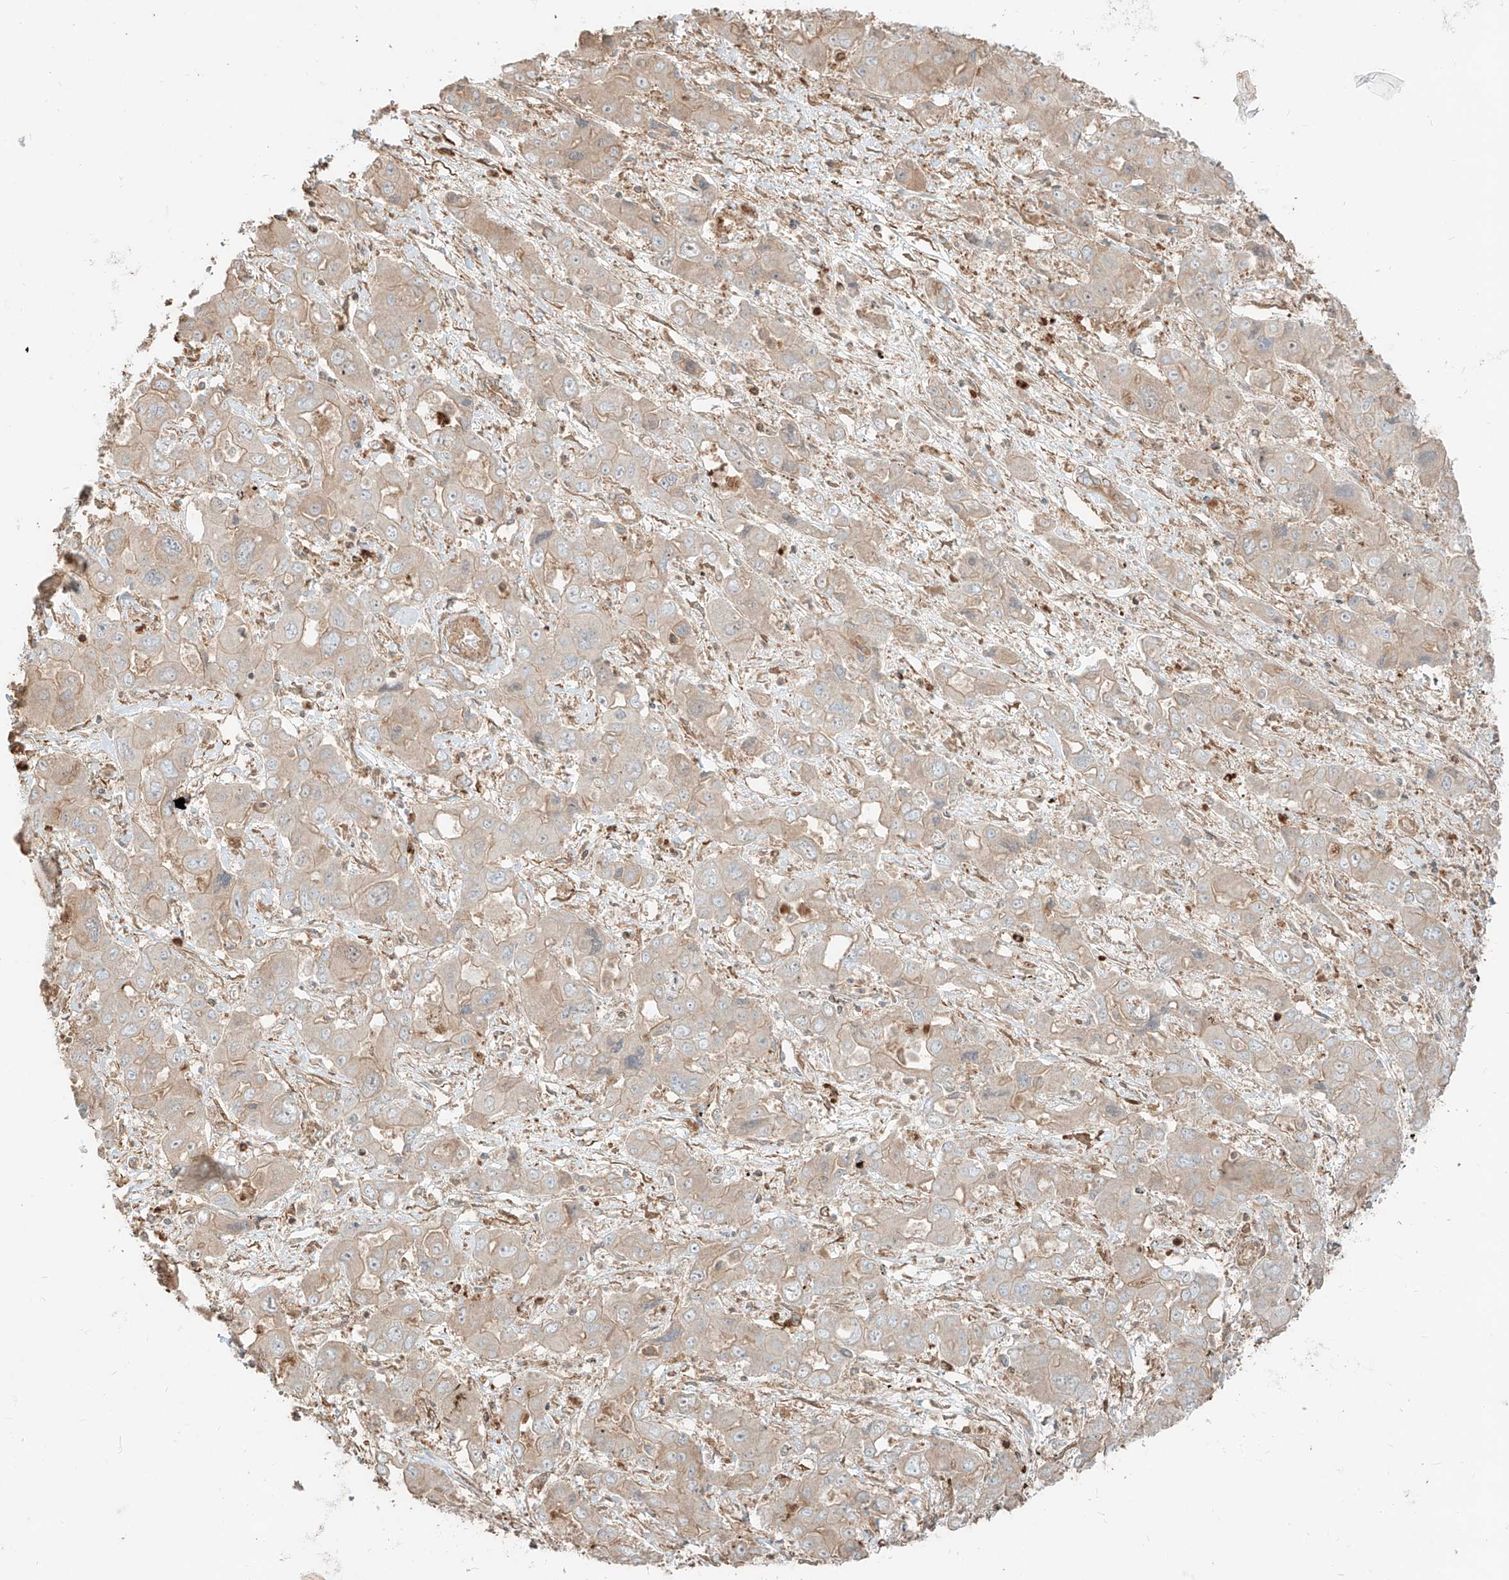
{"staining": {"intensity": "weak", "quantity": ">75%", "location": "cytoplasmic/membranous"}, "tissue": "liver cancer", "cell_type": "Tumor cells", "image_type": "cancer", "snomed": [{"axis": "morphology", "description": "Cholangiocarcinoma"}, {"axis": "topography", "description": "Liver"}], "caption": "Weak cytoplasmic/membranous staining for a protein is seen in about >75% of tumor cells of cholangiocarcinoma (liver) using IHC.", "gene": "CCDC115", "patient": {"sex": "male", "age": 67}}